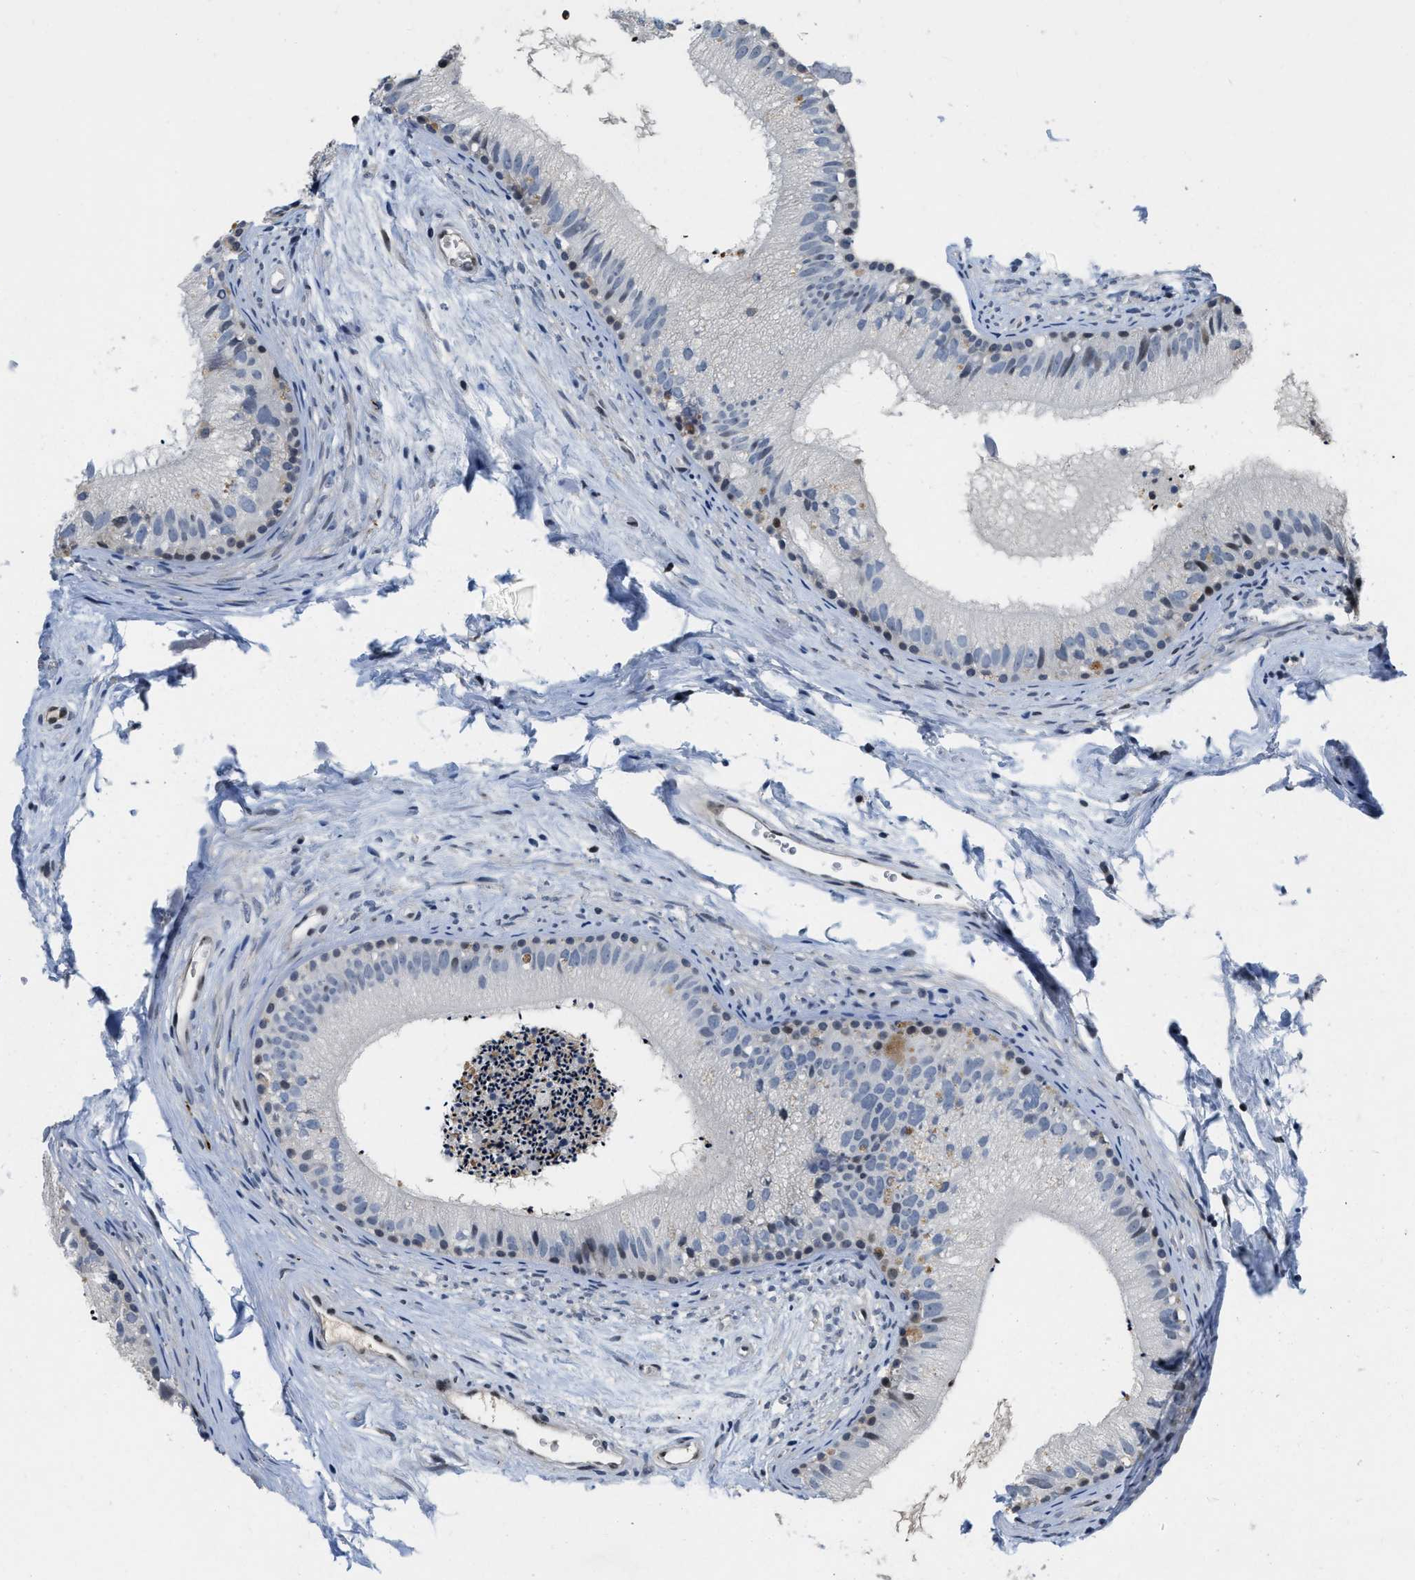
{"staining": {"intensity": "negative", "quantity": "none", "location": "none"}, "tissue": "epididymis", "cell_type": "Glandular cells", "image_type": "normal", "snomed": [{"axis": "morphology", "description": "Normal tissue, NOS"}, {"axis": "topography", "description": "Epididymis"}], "caption": "High magnification brightfield microscopy of normal epididymis stained with DAB (3,3'-diaminobenzidine) (brown) and counterstained with hematoxylin (blue): glandular cells show no significant staining.", "gene": "VIP", "patient": {"sex": "male", "age": 56}}